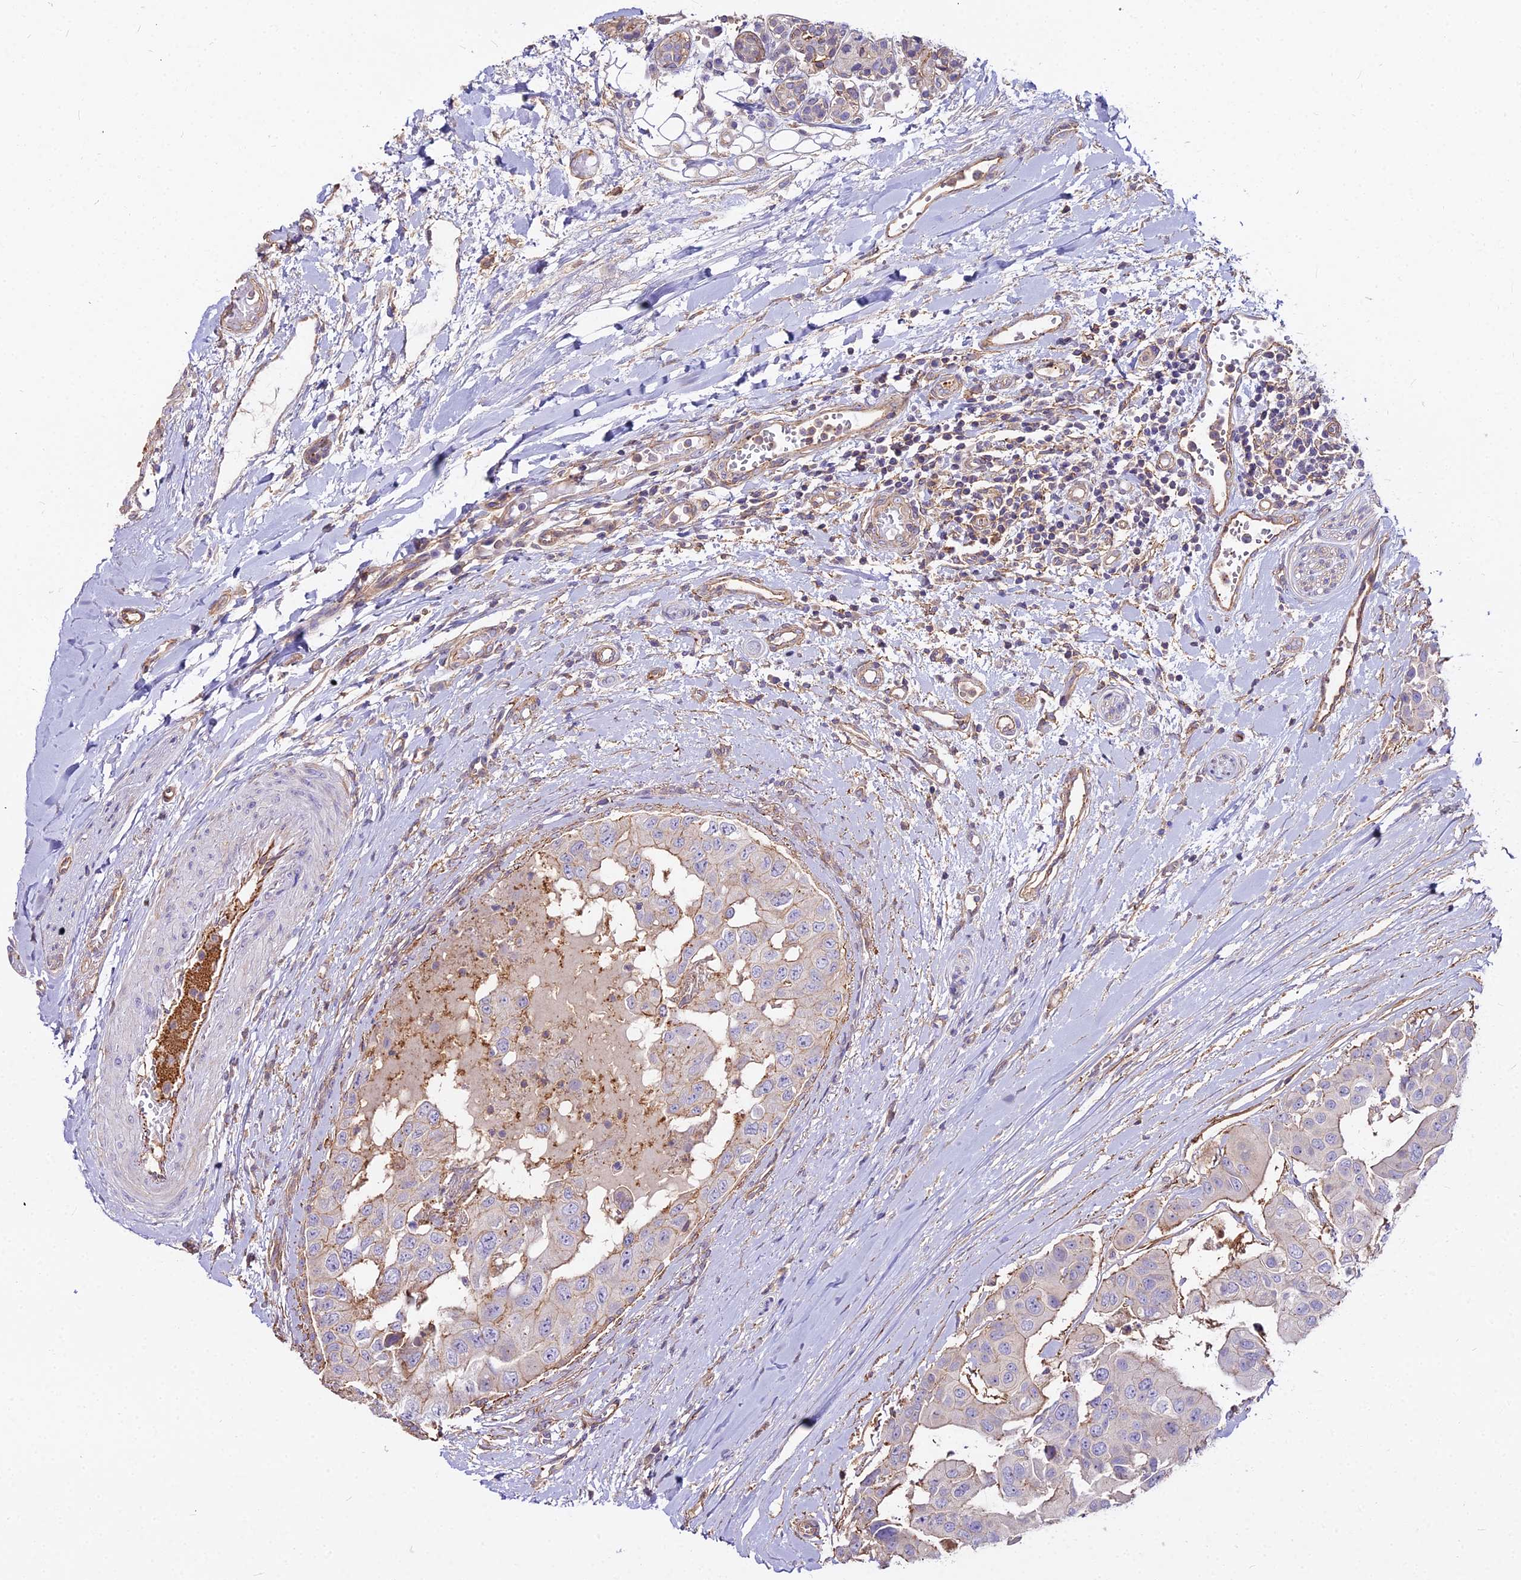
{"staining": {"intensity": "weak", "quantity": "<25%", "location": "cytoplasmic/membranous"}, "tissue": "head and neck cancer", "cell_type": "Tumor cells", "image_type": "cancer", "snomed": [{"axis": "morphology", "description": "Adenocarcinoma, NOS"}, {"axis": "morphology", "description": "Adenocarcinoma, metastatic, NOS"}, {"axis": "topography", "description": "Head-Neck"}], "caption": "Tumor cells are negative for brown protein staining in head and neck cancer (adenocarcinoma). The staining is performed using DAB (3,3'-diaminobenzidine) brown chromogen with nuclei counter-stained in using hematoxylin.", "gene": "GLYAT", "patient": {"sex": "male", "age": 75}}